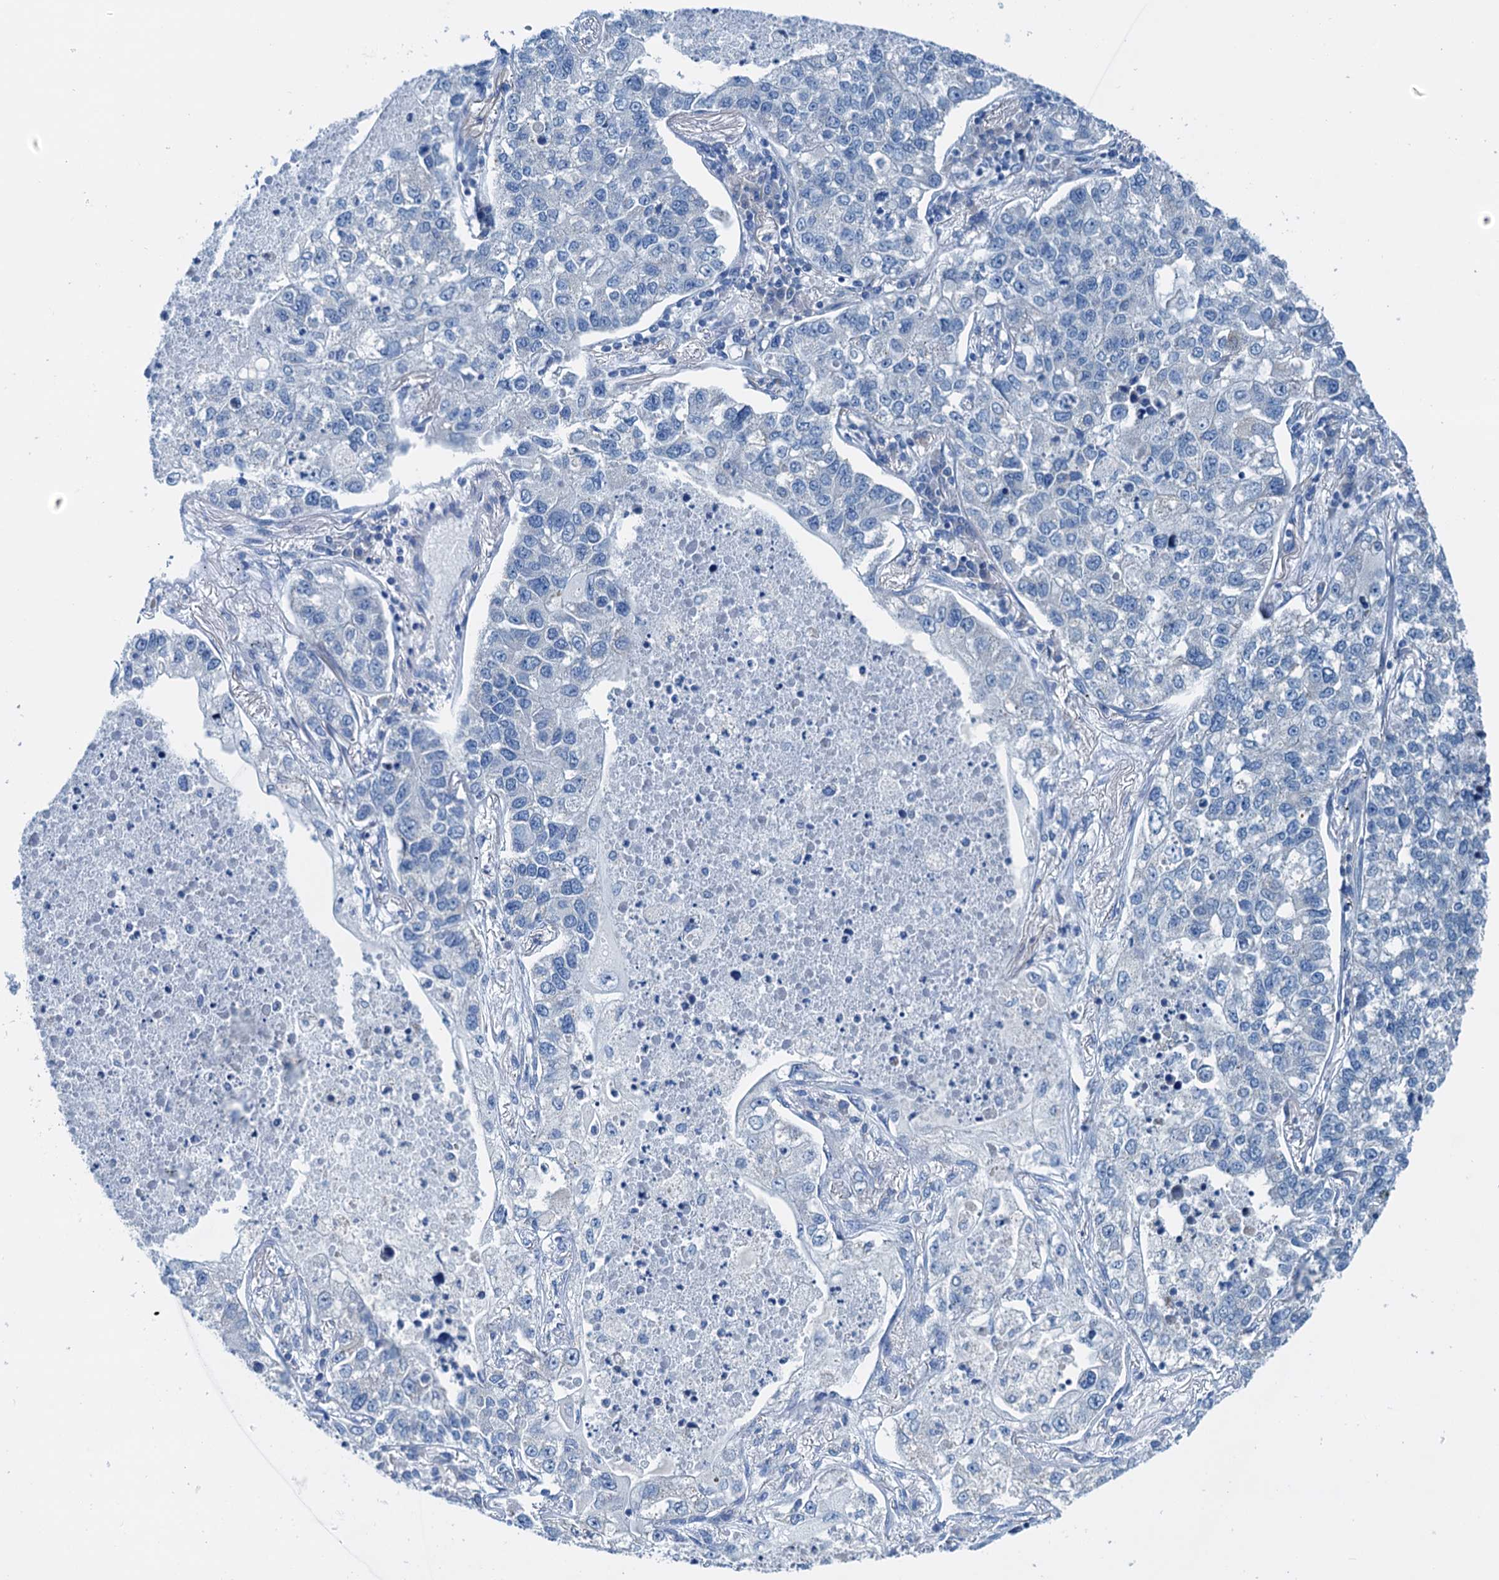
{"staining": {"intensity": "negative", "quantity": "none", "location": "none"}, "tissue": "lung cancer", "cell_type": "Tumor cells", "image_type": "cancer", "snomed": [{"axis": "morphology", "description": "Adenocarcinoma, NOS"}, {"axis": "topography", "description": "Lung"}], "caption": "Immunohistochemical staining of human lung cancer (adenocarcinoma) displays no significant staining in tumor cells. The staining is performed using DAB (3,3'-diaminobenzidine) brown chromogen with nuclei counter-stained in using hematoxylin.", "gene": "ELAC1", "patient": {"sex": "male", "age": 49}}